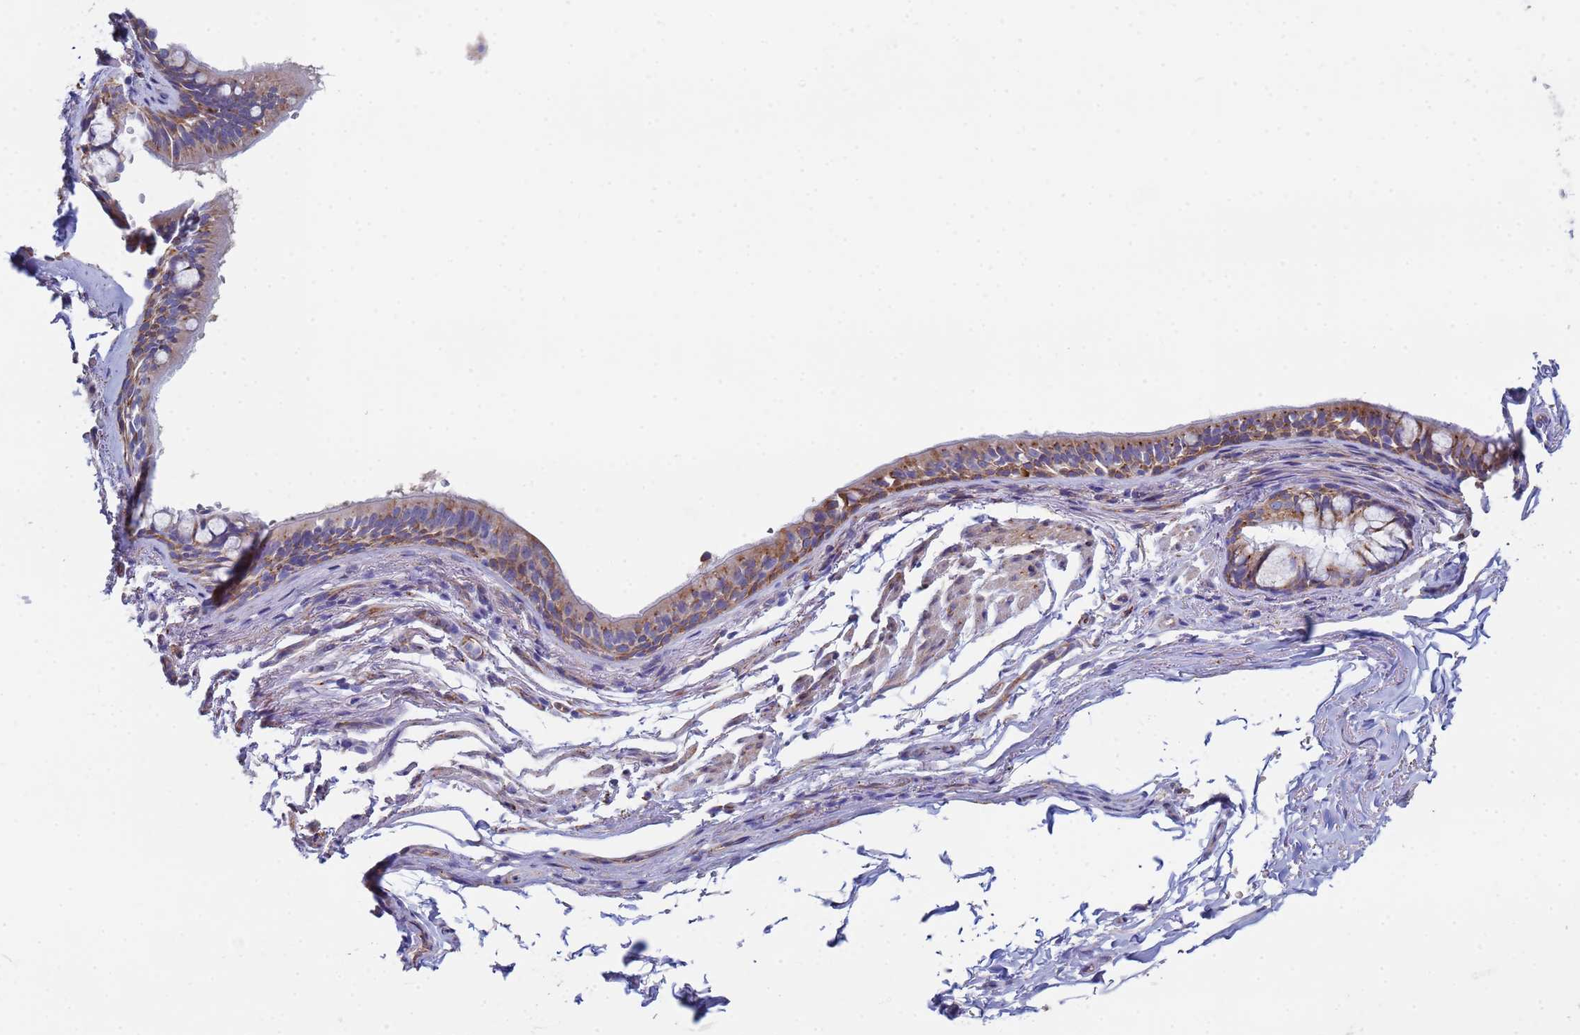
{"staining": {"intensity": "moderate", "quantity": "25%-75%", "location": "cytoplasmic/membranous"}, "tissue": "bronchus", "cell_type": "Respiratory epithelial cells", "image_type": "normal", "snomed": [{"axis": "morphology", "description": "Normal tissue, NOS"}, {"axis": "topography", "description": "Bronchus"}], "caption": "IHC of benign human bronchus displays medium levels of moderate cytoplasmic/membranous staining in about 25%-75% of respiratory epithelial cells. The protein of interest is stained brown, and the nuclei are stained in blue (DAB (3,3'-diaminobenzidine) IHC with brightfield microscopy, high magnification).", "gene": "GDAP2", "patient": {"sex": "male", "age": 70}}